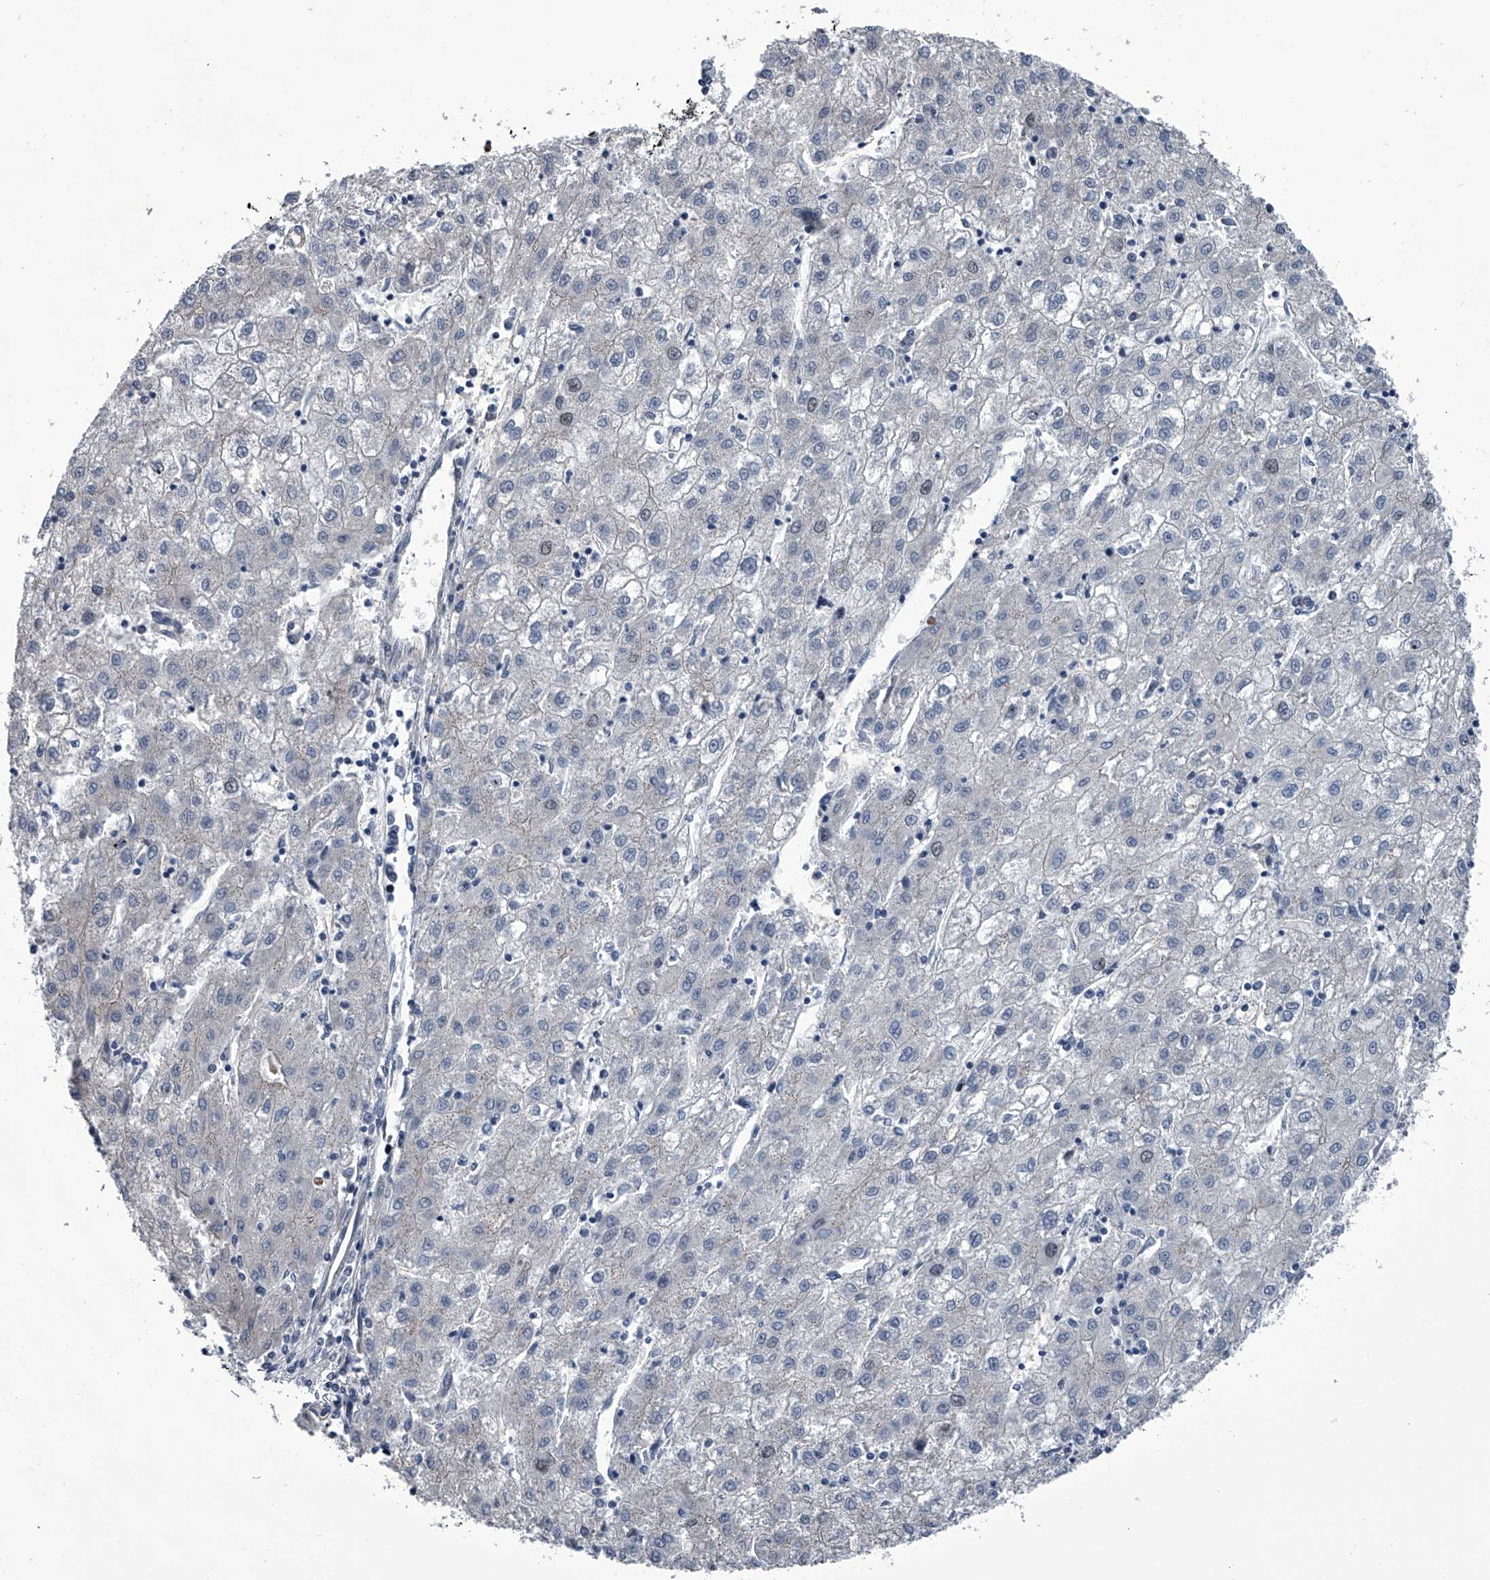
{"staining": {"intensity": "negative", "quantity": "none", "location": "none"}, "tissue": "liver cancer", "cell_type": "Tumor cells", "image_type": "cancer", "snomed": [{"axis": "morphology", "description": "Carcinoma, Hepatocellular, NOS"}, {"axis": "topography", "description": "Liver"}], "caption": "Immunohistochemistry of human liver hepatocellular carcinoma exhibits no positivity in tumor cells.", "gene": "ABCG1", "patient": {"sex": "male", "age": 72}}